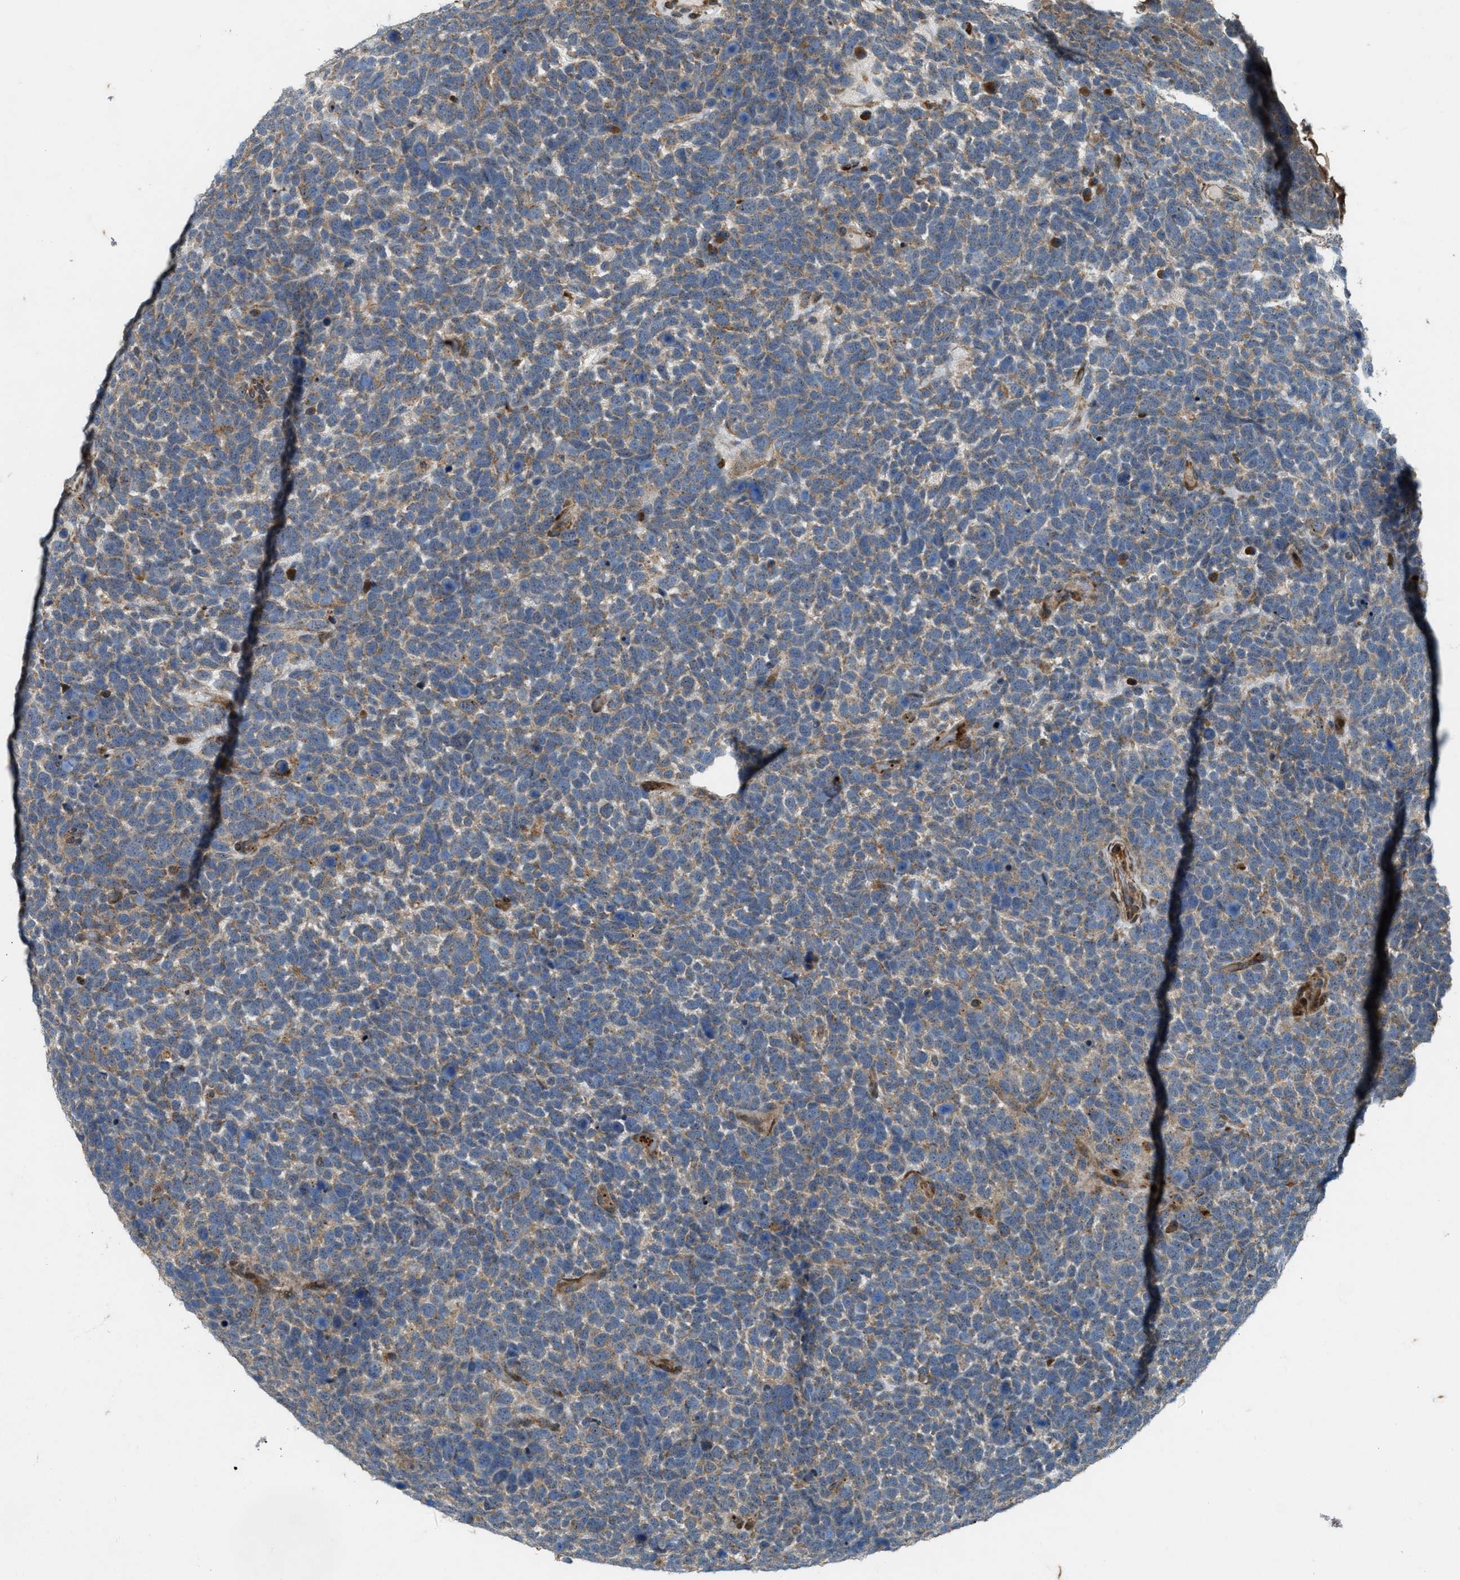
{"staining": {"intensity": "weak", "quantity": ">75%", "location": "cytoplasmic/membranous"}, "tissue": "urothelial cancer", "cell_type": "Tumor cells", "image_type": "cancer", "snomed": [{"axis": "morphology", "description": "Urothelial carcinoma, High grade"}, {"axis": "topography", "description": "Urinary bladder"}], "caption": "This image shows urothelial cancer stained with immunohistochemistry to label a protein in brown. The cytoplasmic/membranous of tumor cells show weak positivity for the protein. Nuclei are counter-stained blue.", "gene": "LRRC72", "patient": {"sex": "female", "age": 82}}